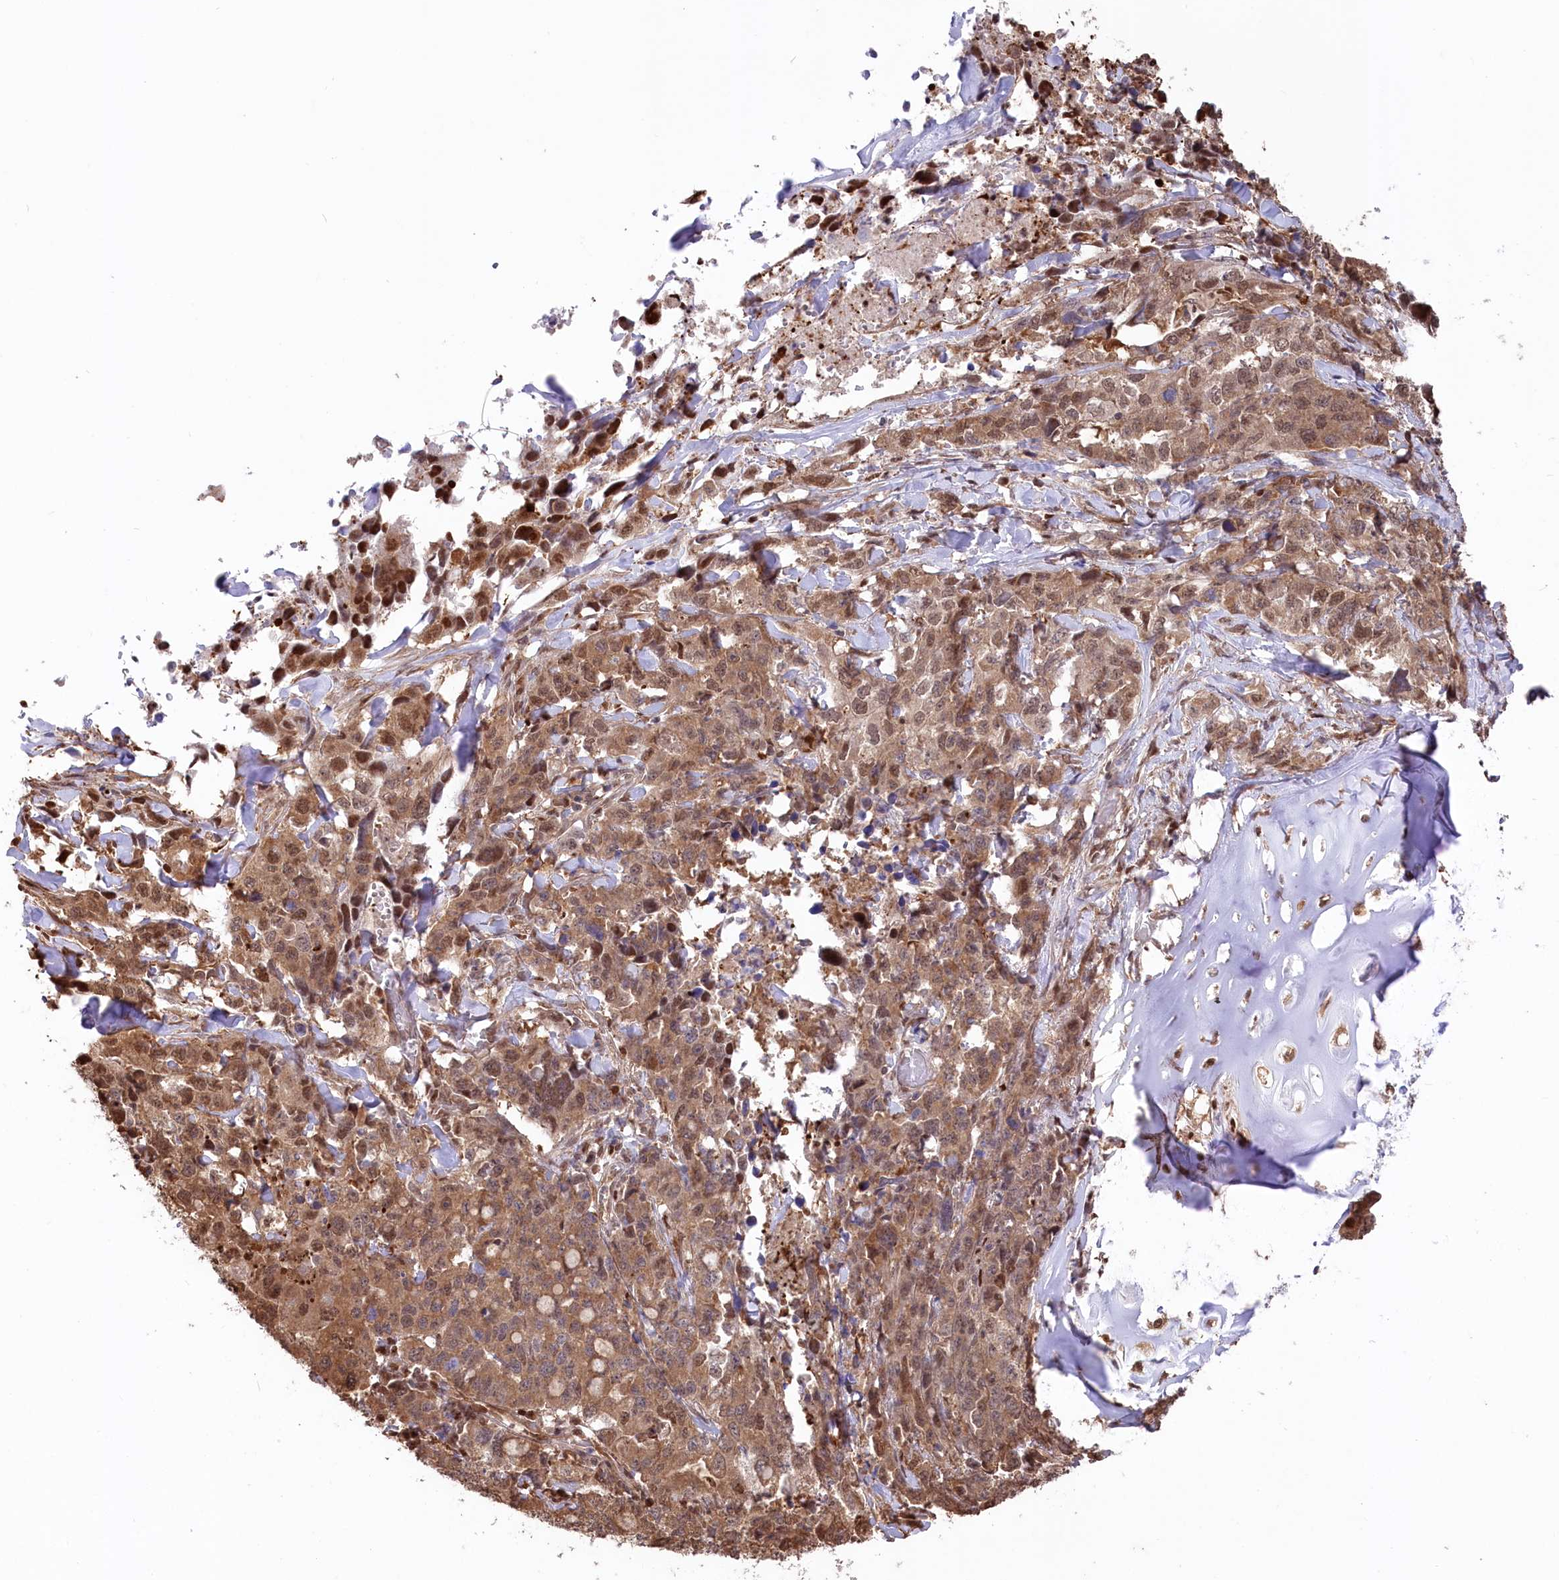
{"staining": {"intensity": "moderate", "quantity": ">75%", "location": "cytoplasmic/membranous,nuclear"}, "tissue": "lung cancer", "cell_type": "Tumor cells", "image_type": "cancer", "snomed": [{"axis": "morphology", "description": "Adenocarcinoma, NOS"}, {"axis": "topography", "description": "Lung"}], "caption": "Protein expression by IHC exhibits moderate cytoplasmic/membranous and nuclear staining in approximately >75% of tumor cells in lung cancer. The staining was performed using DAB (3,3'-diaminobenzidine), with brown indicating positive protein expression. Nuclei are stained blue with hematoxylin.", "gene": "PSMA1", "patient": {"sex": "female", "age": 51}}